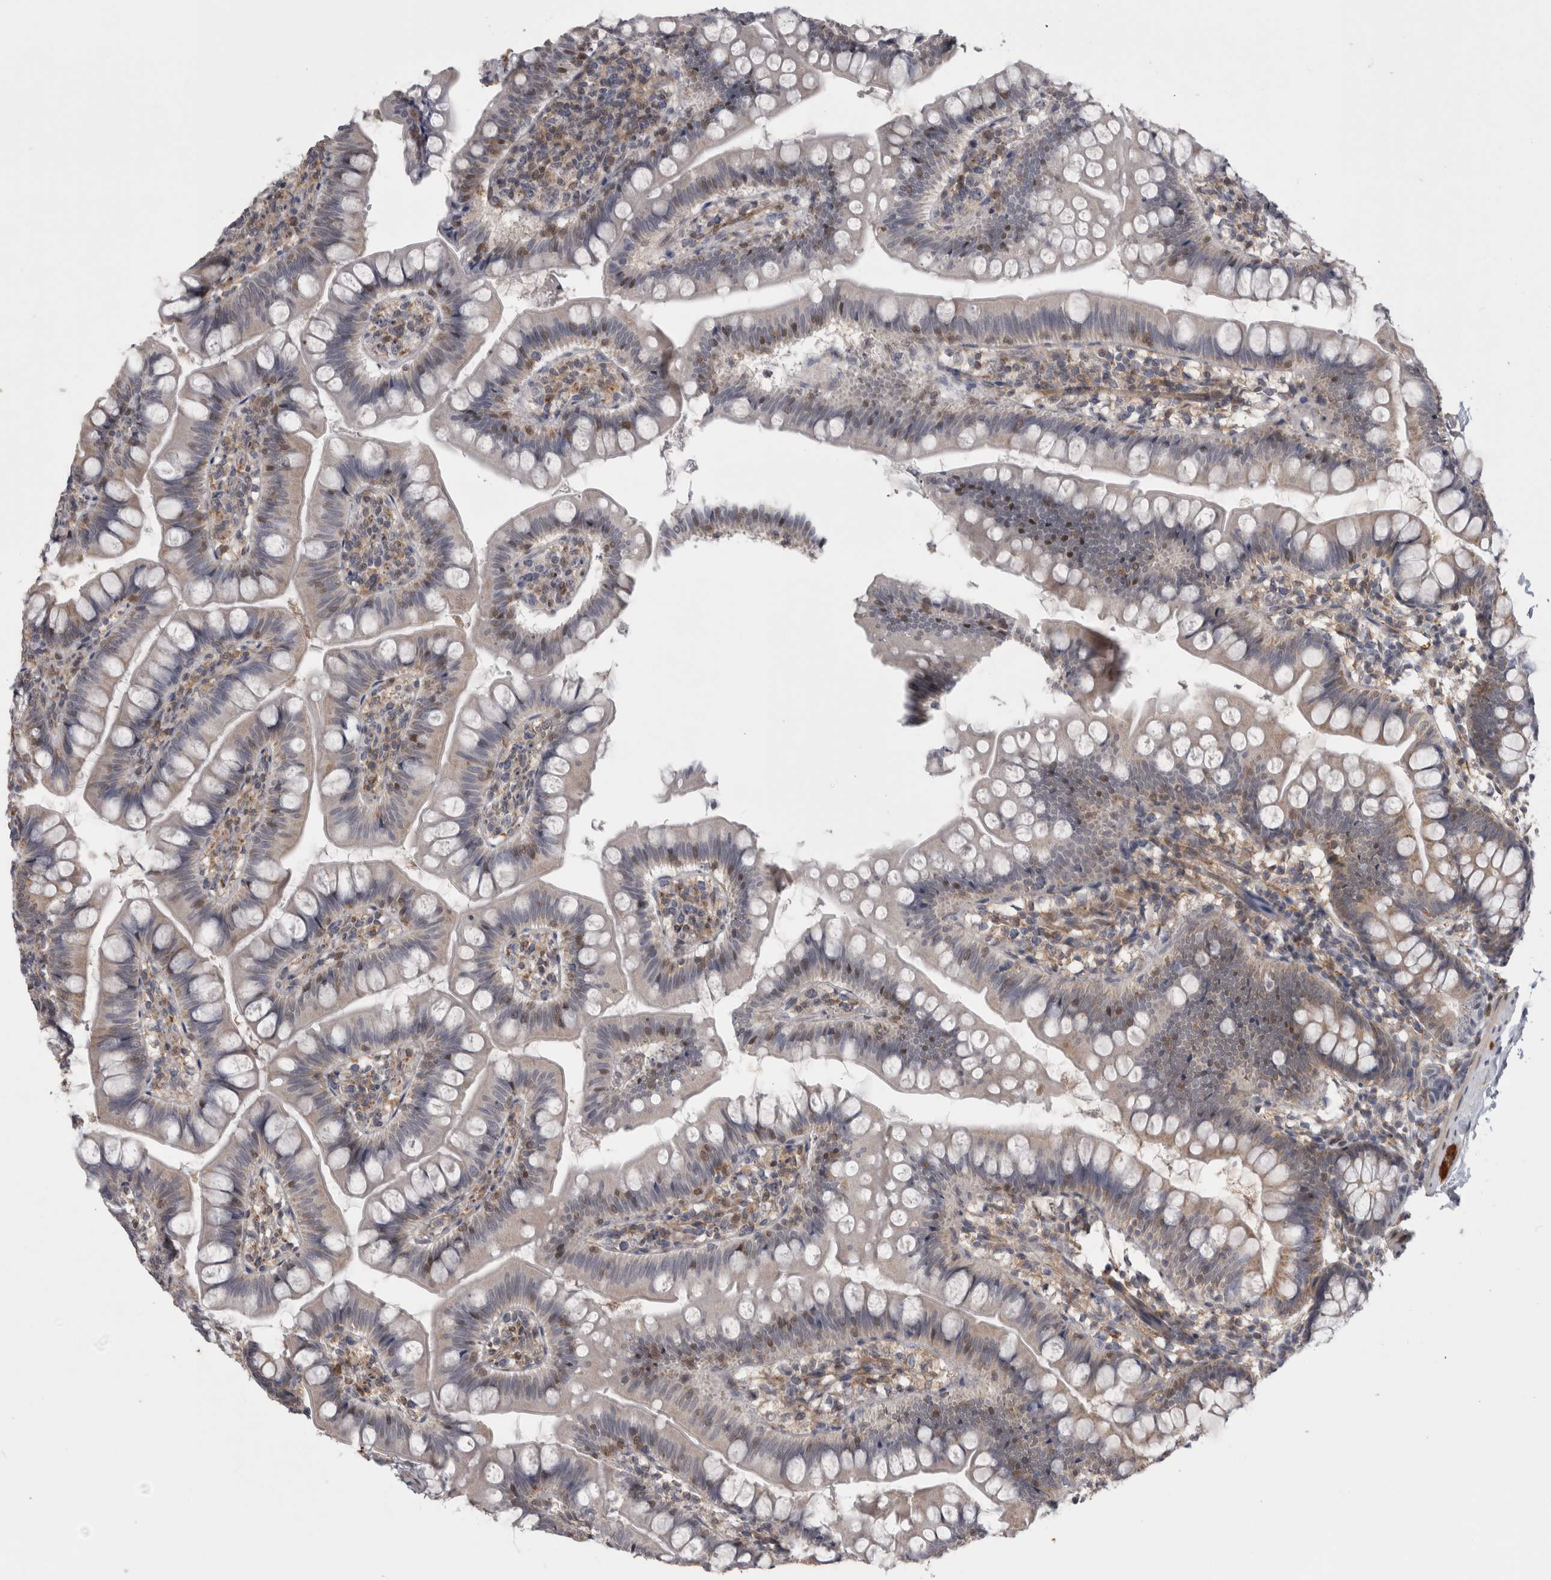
{"staining": {"intensity": "moderate", "quantity": "<25%", "location": "cytoplasmic/membranous"}, "tissue": "small intestine", "cell_type": "Glandular cells", "image_type": "normal", "snomed": [{"axis": "morphology", "description": "Normal tissue, NOS"}, {"axis": "topography", "description": "Small intestine"}], "caption": "Human small intestine stained for a protein (brown) exhibits moderate cytoplasmic/membranous positive positivity in approximately <25% of glandular cells.", "gene": "ACOT7", "patient": {"sex": "male", "age": 7}}